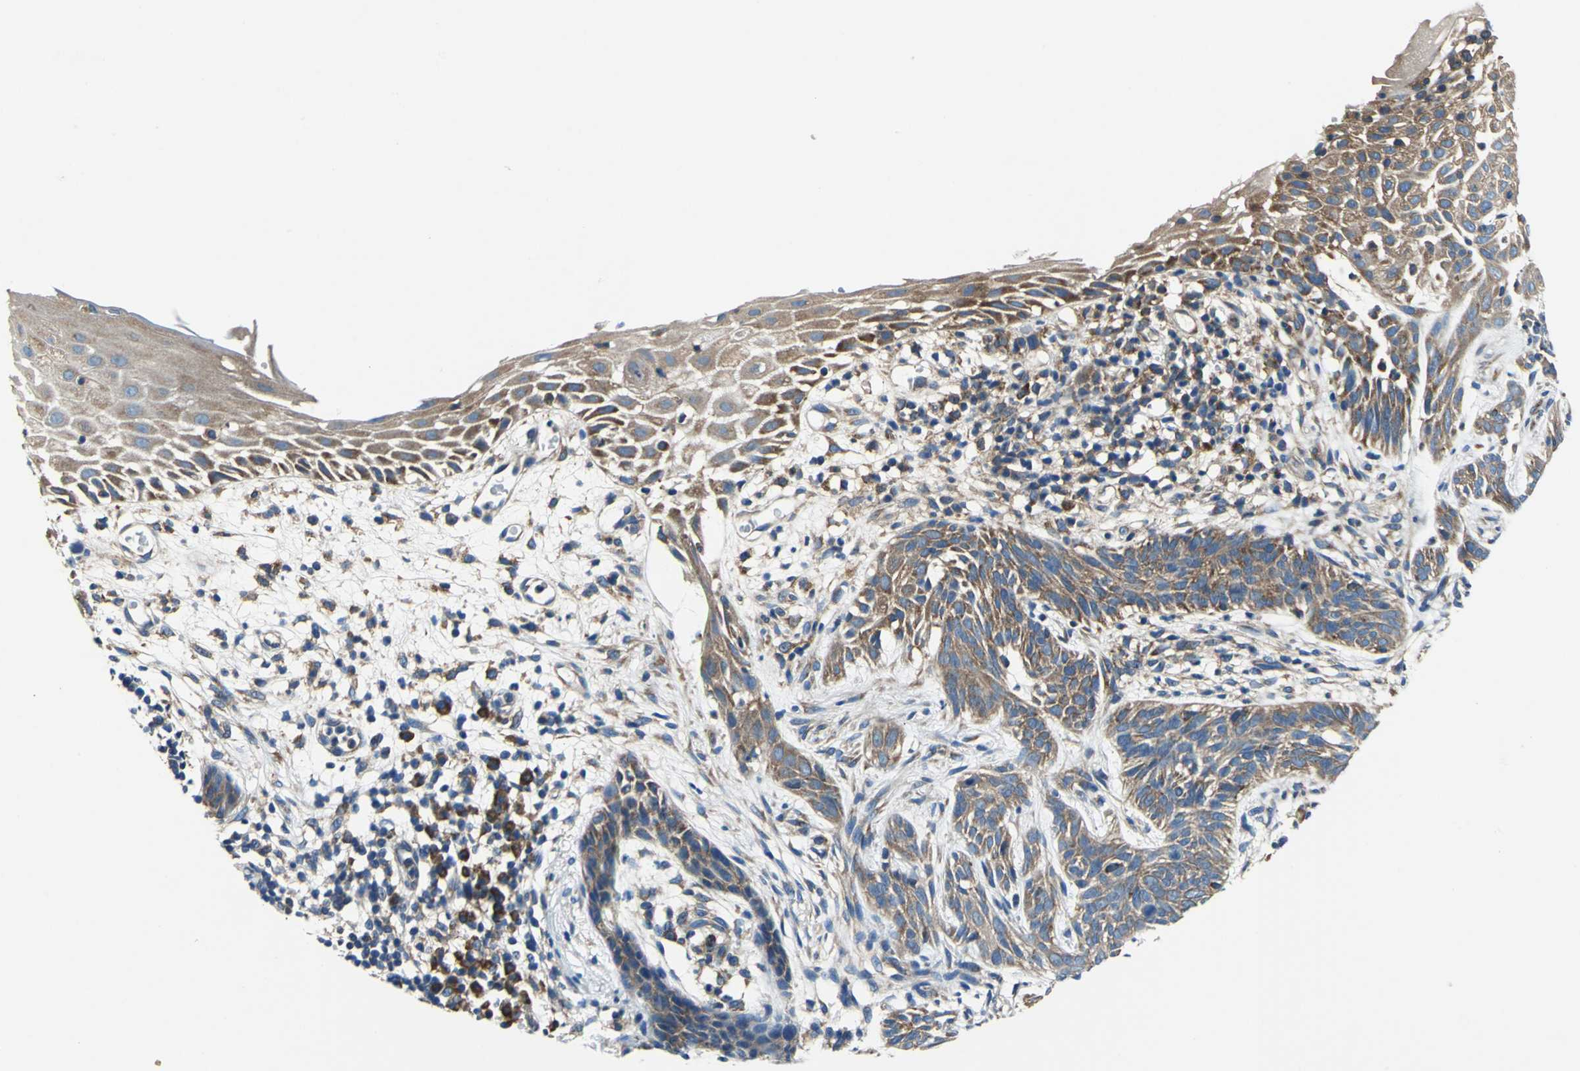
{"staining": {"intensity": "moderate", "quantity": ">75%", "location": "cytoplasmic/membranous"}, "tissue": "skin cancer", "cell_type": "Tumor cells", "image_type": "cancer", "snomed": [{"axis": "morphology", "description": "Normal tissue, NOS"}, {"axis": "morphology", "description": "Basal cell carcinoma"}, {"axis": "topography", "description": "Skin"}], "caption": "Moderate cytoplasmic/membranous protein staining is present in approximately >75% of tumor cells in skin cancer (basal cell carcinoma).", "gene": "TRIM25", "patient": {"sex": "female", "age": 69}}